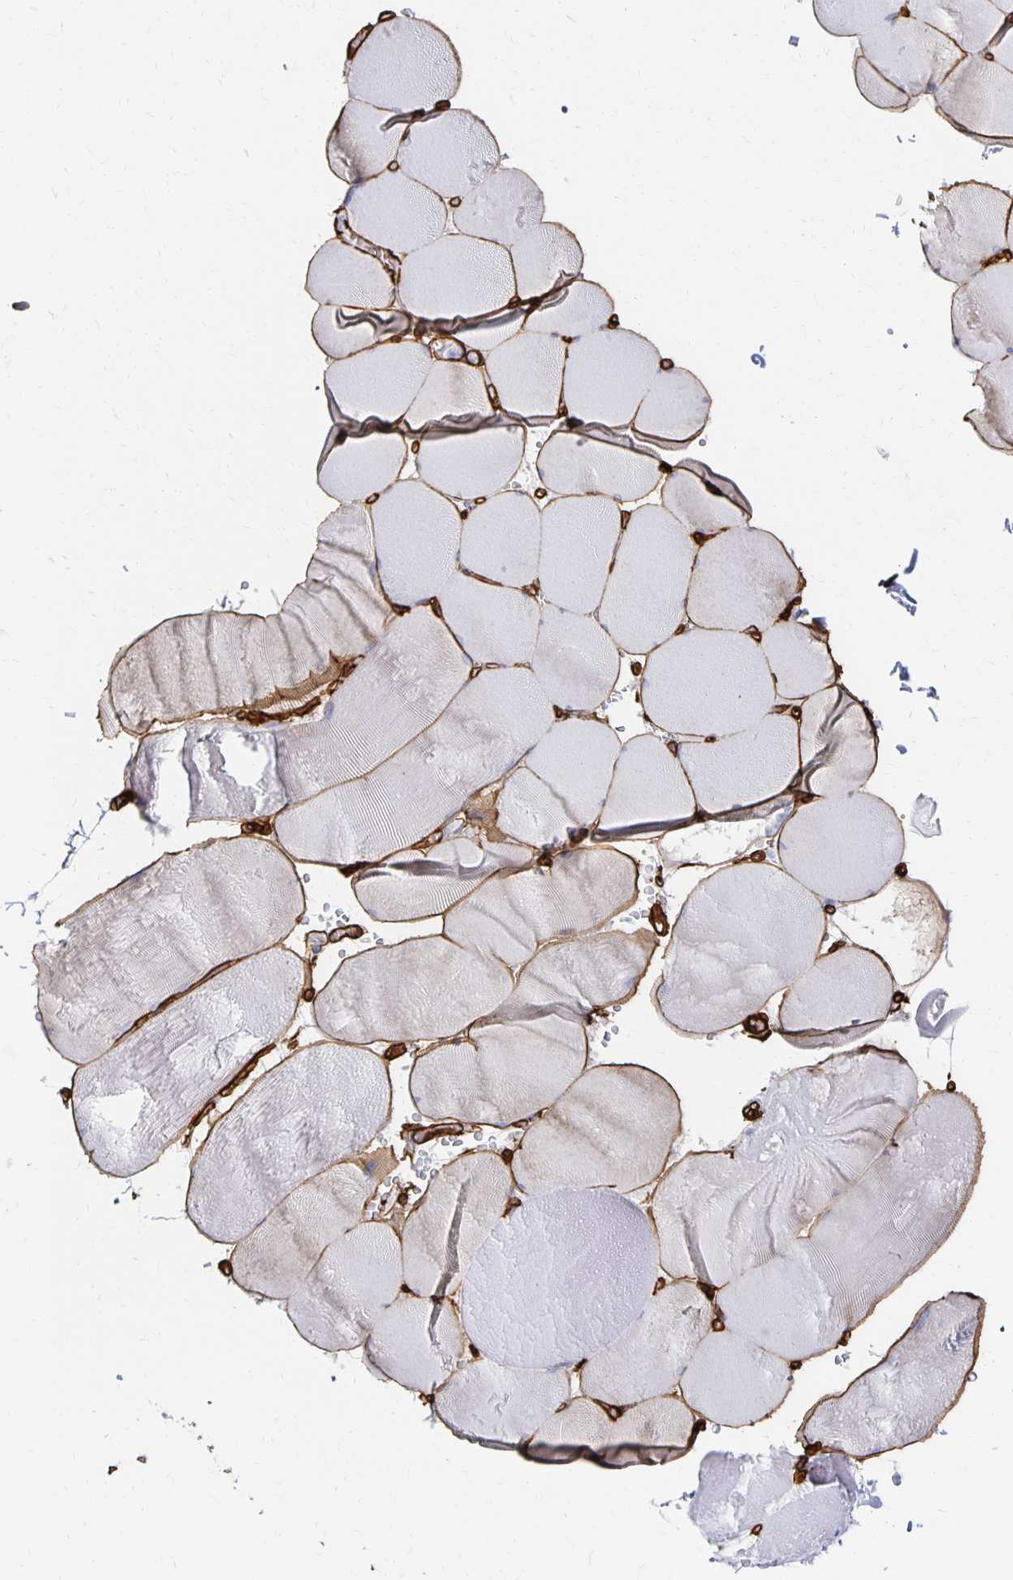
{"staining": {"intensity": "moderate", "quantity": "25%-75%", "location": "cytoplasmic/membranous"}, "tissue": "skeletal muscle", "cell_type": "Myocytes", "image_type": "normal", "snomed": [{"axis": "morphology", "description": "Normal tissue, NOS"}, {"axis": "topography", "description": "Skeletal muscle"}, {"axis": "topography", "description": "Head-Neck"}], "caption": "A histopathology image showing moderate cytoplasmic/membranous positivity in about 25%-75% of myocytes in unremarkable skeletal muscle, as visualized by brown immunohistochemical staining.", "gene": "VIPR2", "patient": {"sex": "male", "age": 66}}